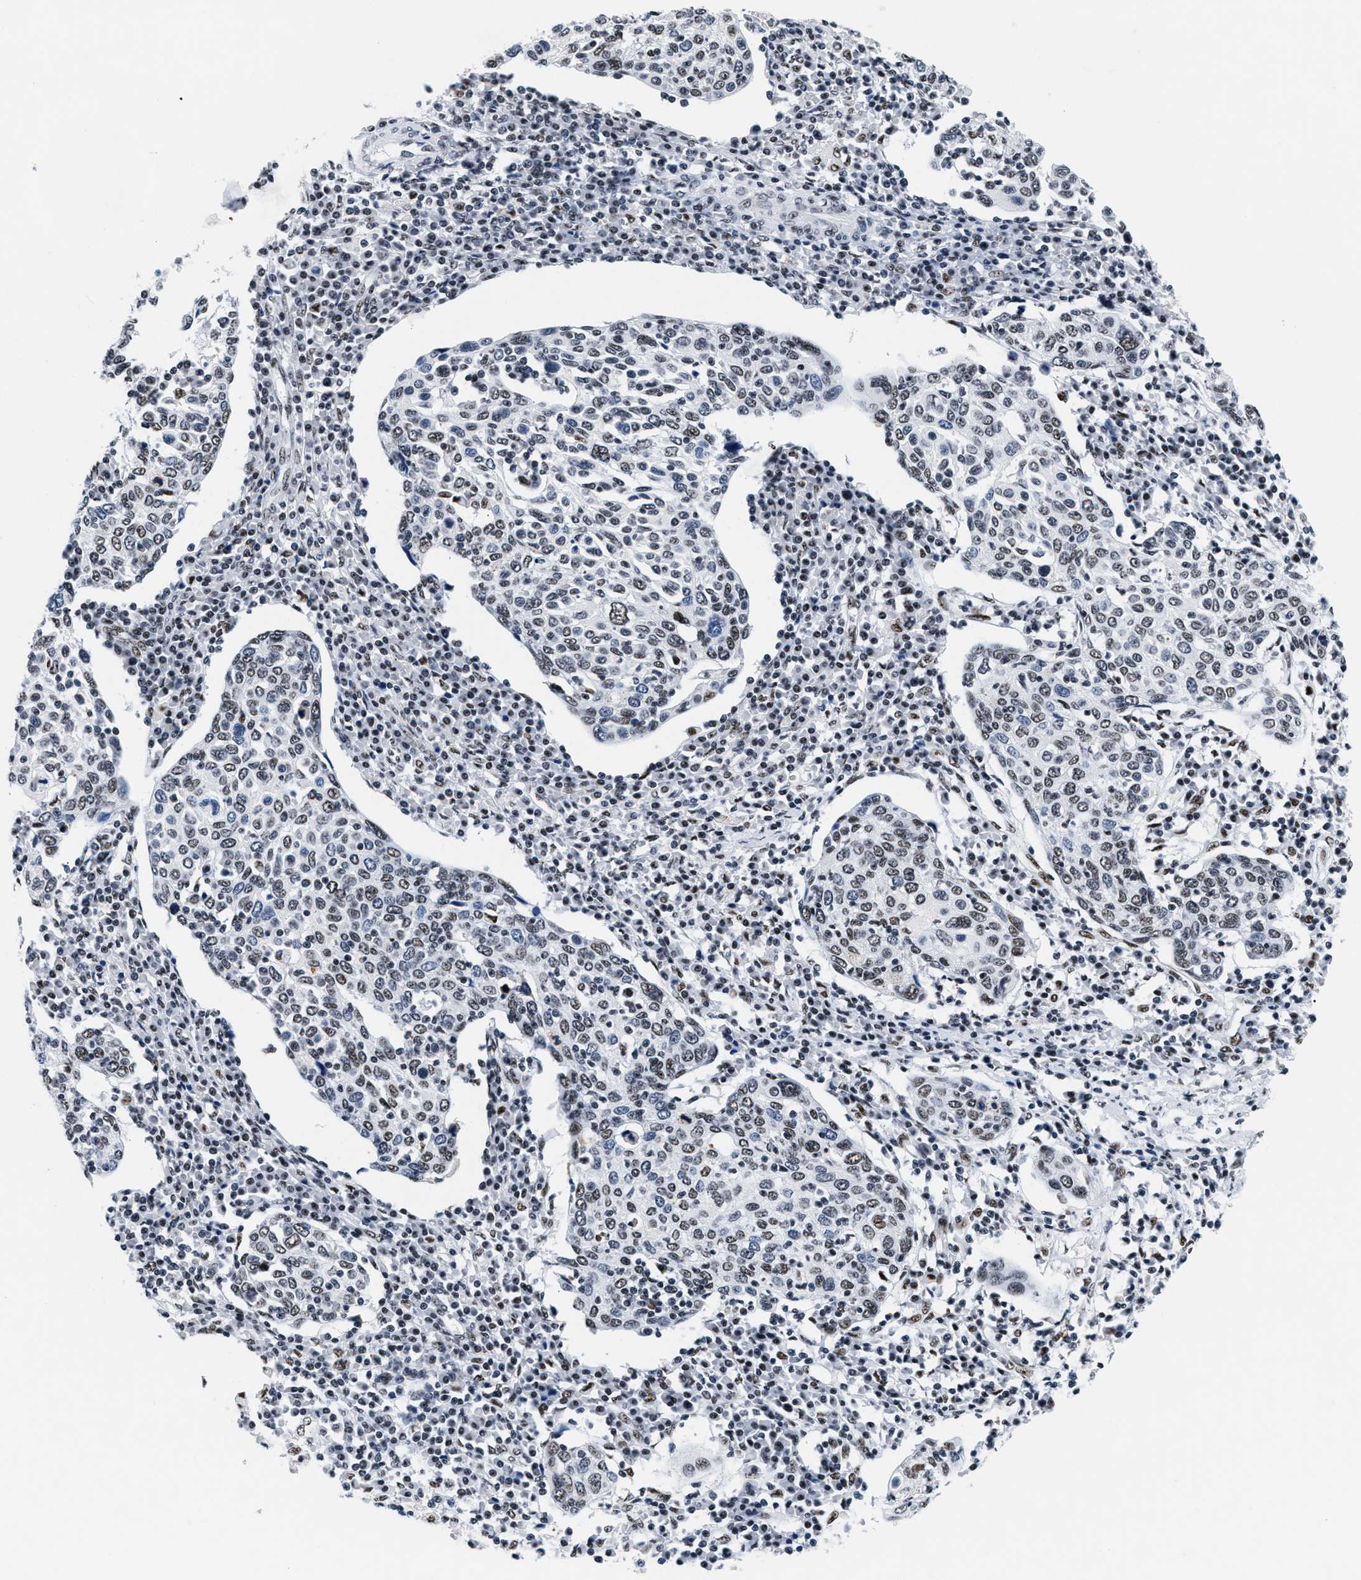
{"staining": {"intensity": "weak", "quantity": ">75%", "location": "nuclear"}, "tissue": "cervical cancer", "cell_type": "Tumor cells", "image_type": "cancer", "snomed": [{"axis": "morphology", "description": "Squamous cell carcinoma, NOS"}, {"axis": "topography", "description": "Cervix"}], "caption": "Squamous cell carcinoma (cervical) was stained to show a protein in brown. There is low levels of weak nuclear staining in about >75% of tumor cells.", "gene": "RAD50", "patient": {"sex": "female", "age": 40}}